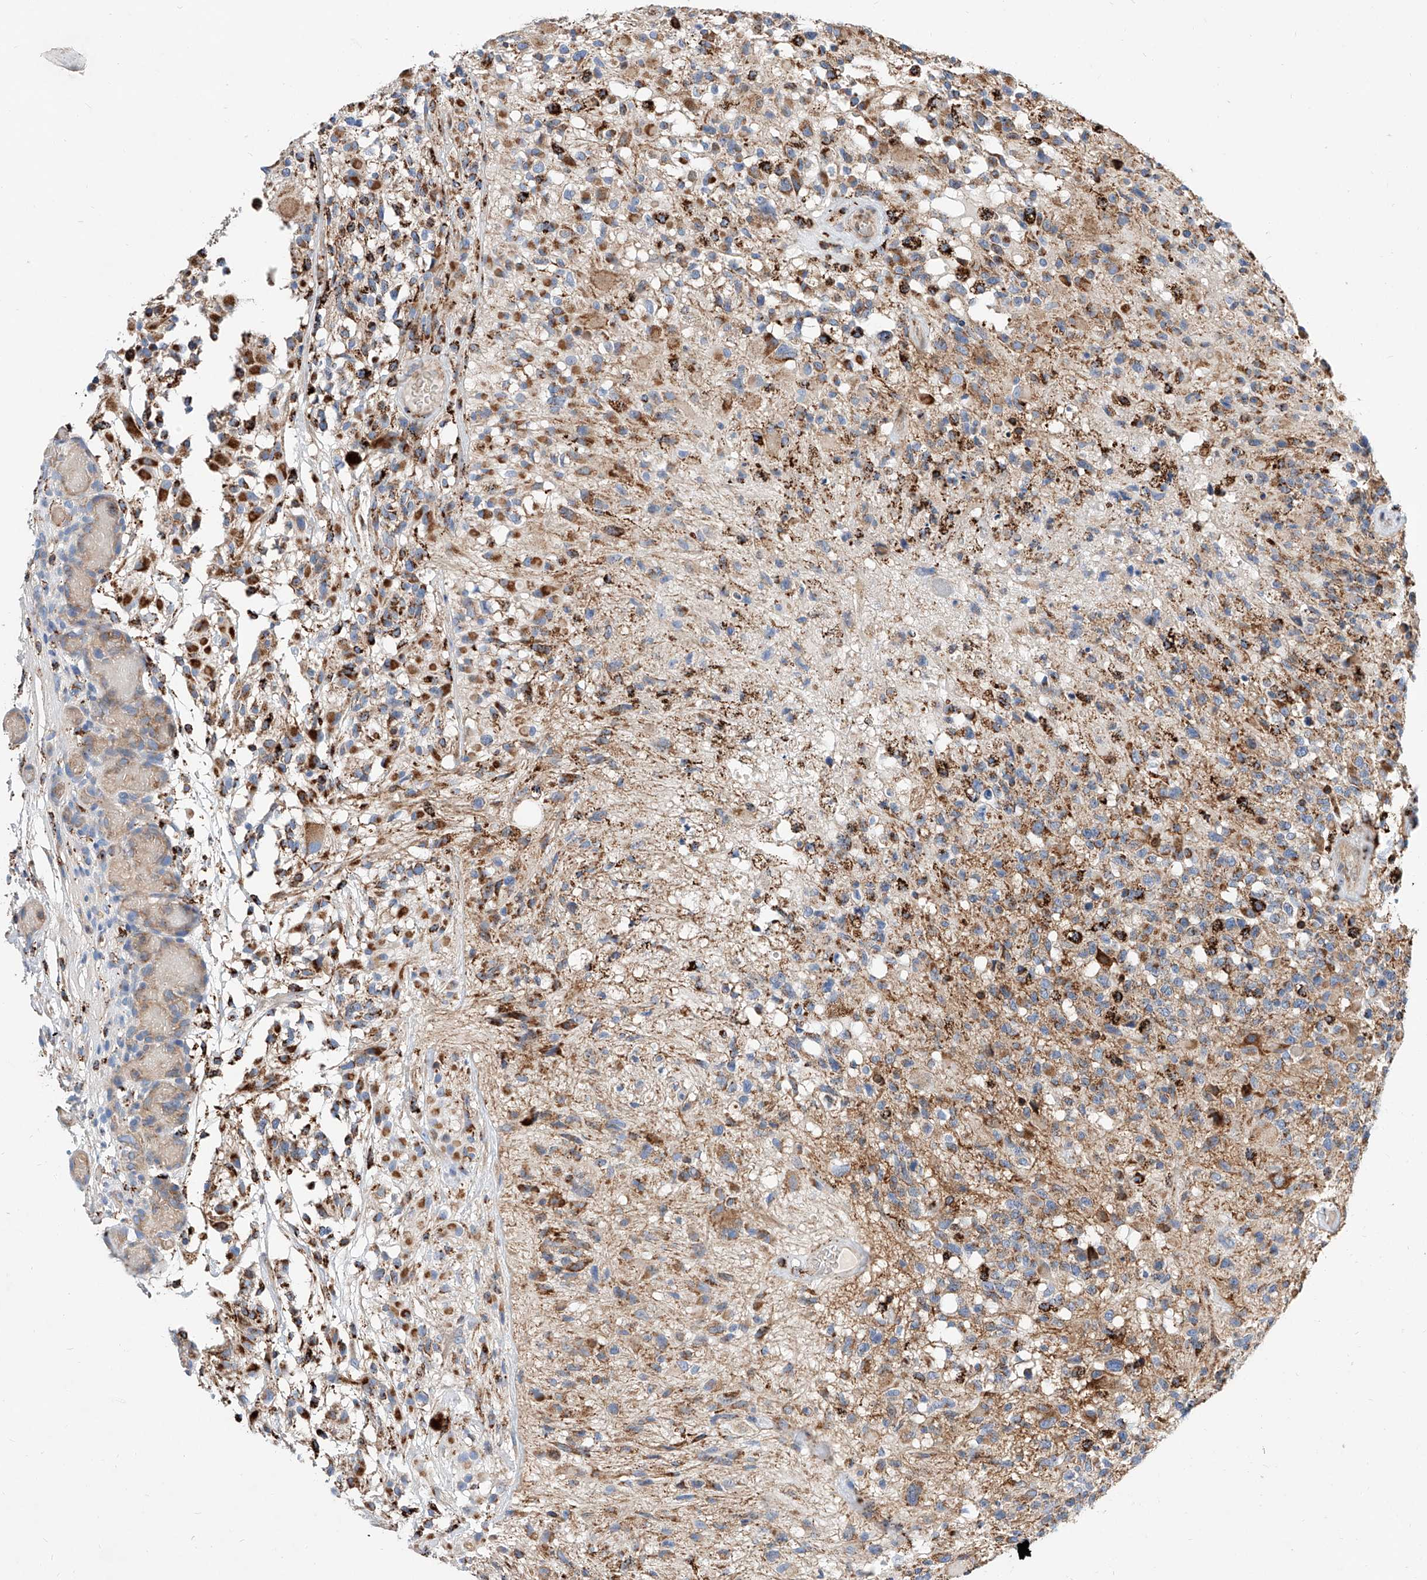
{"staining": {"intensity": "moderate", "quantity": ">75%", "location": "cytoplasmic/membranous"}, "tissue": "glioma", "cell_type": "Tumor cells", "image_type": "cancer", "snomed": [{"axis": "morphology", "description": "Glioma, malignant, High grade"}, {"axis": "morphology", "description": "Glioblastoma, NOS"}, {"axis": "topography", "description": "Brain"}], "caption": "Brown immunohistochemical staining in human high-grade glioma (malignant) reveals moderate cytoplasmic/membranous positivity in about >75% of tumor cells.", "gene": "CPNE5", "patient": {"sex": "male", "age": 60}}